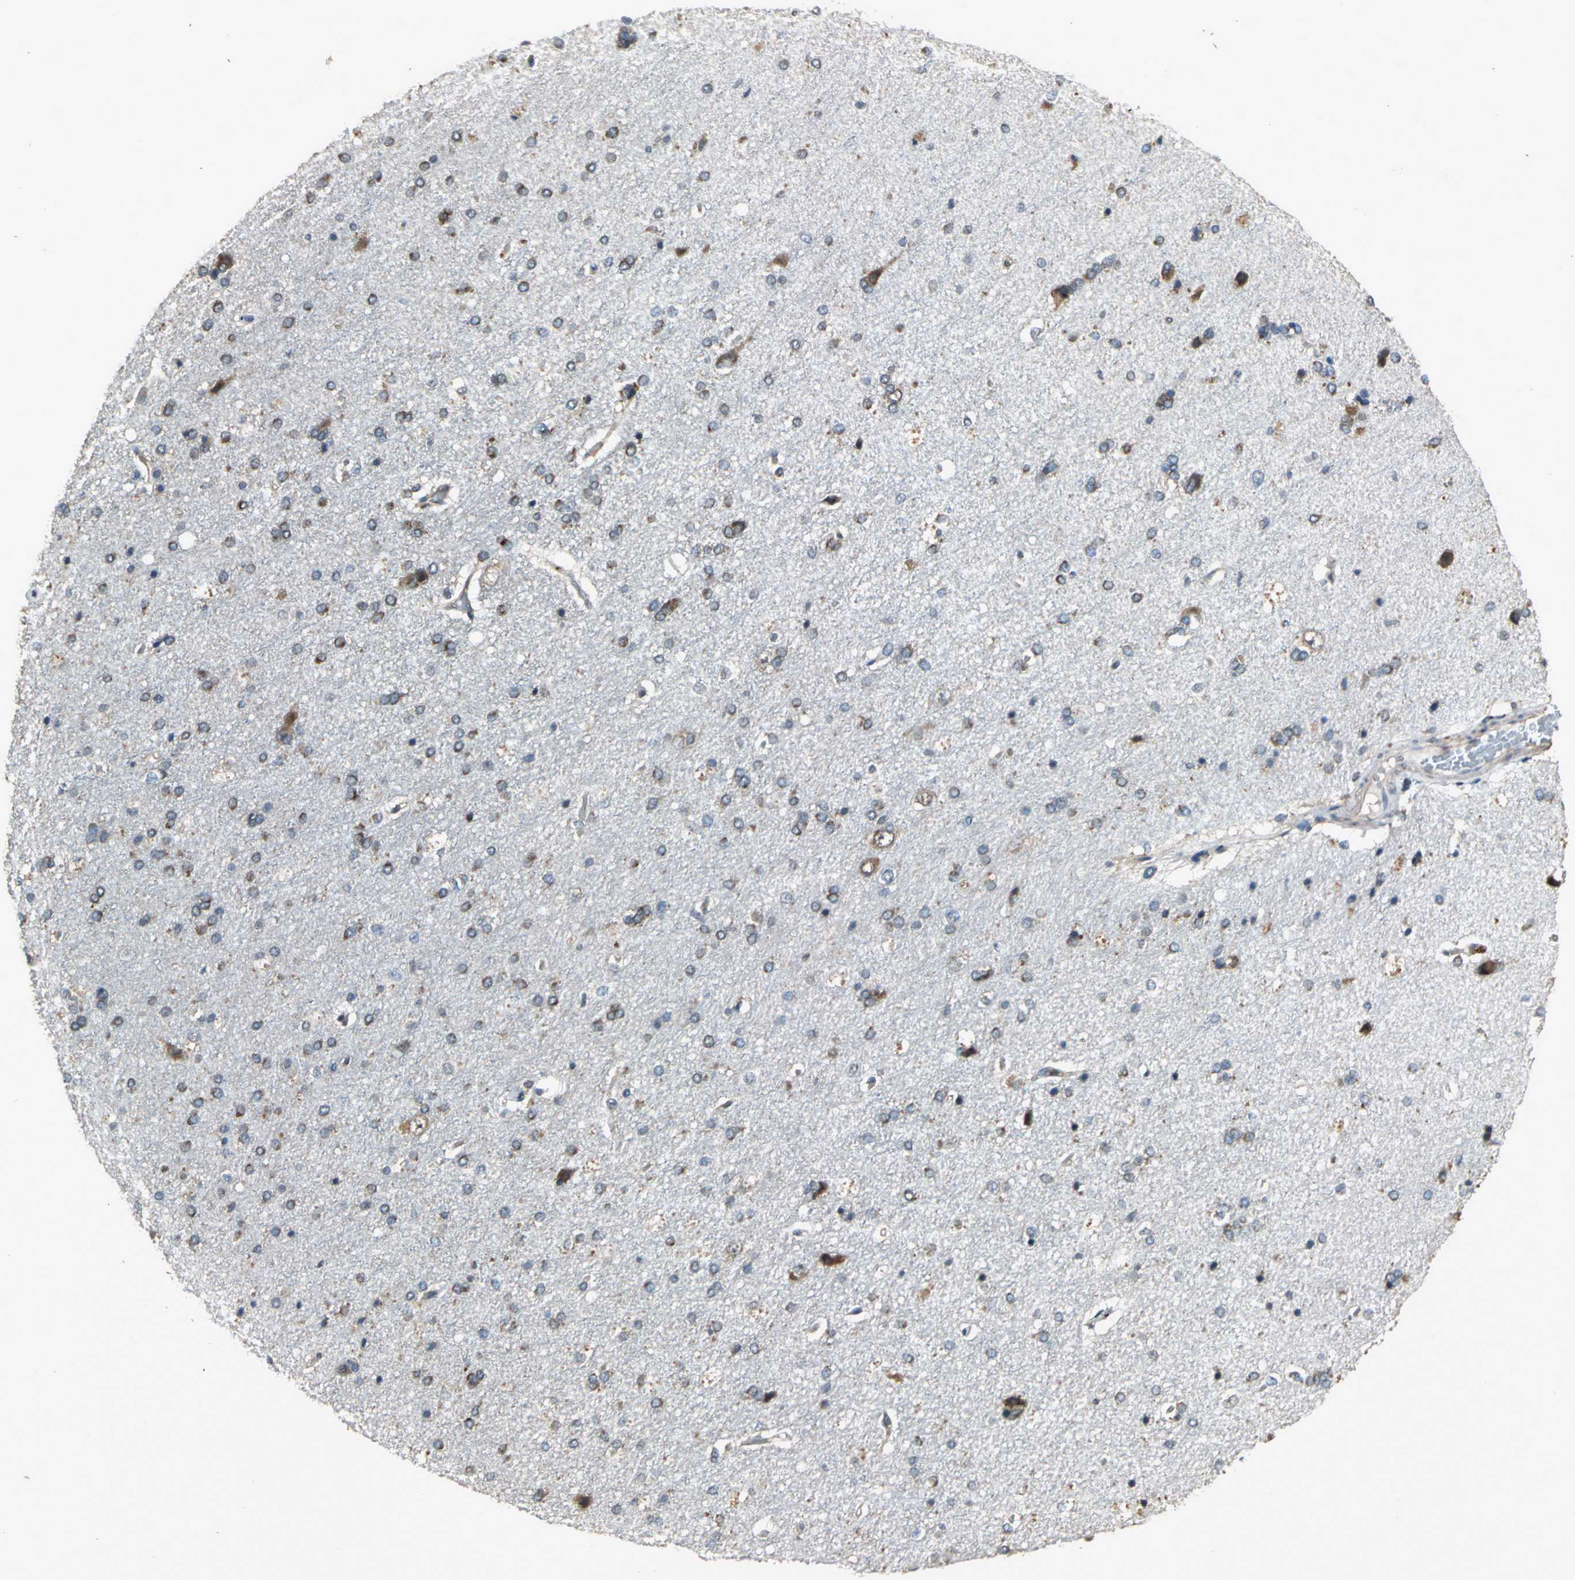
{"staining": {"intensity": "weak", "quantity": "25%-75%", "location": "cytoplasmic/membranous"}, "tissue": "cerebral cortex", "cell_type": "Endothelial cells", "image_type": "normal", "snomed": [{"axis": "morphology", "description": "Normal tissue, NOS"}, {"axis": "topography", "description": "Cerebral cortex"}], "caption": "Protein staining exhibits weak cytoplasmic/membranous staining in approximately 25%-75% of endothelial cells in benign cerebral cortex. The staining was performed using DAB (3,3'-diaminobenzidine) to visualize the protein expression in brown, while the nuclei were stained in blue with hematoxylin (Magnification: 20x).", "gene": "EIF2B2", "patient": {"sex": "male", "age": 62}}